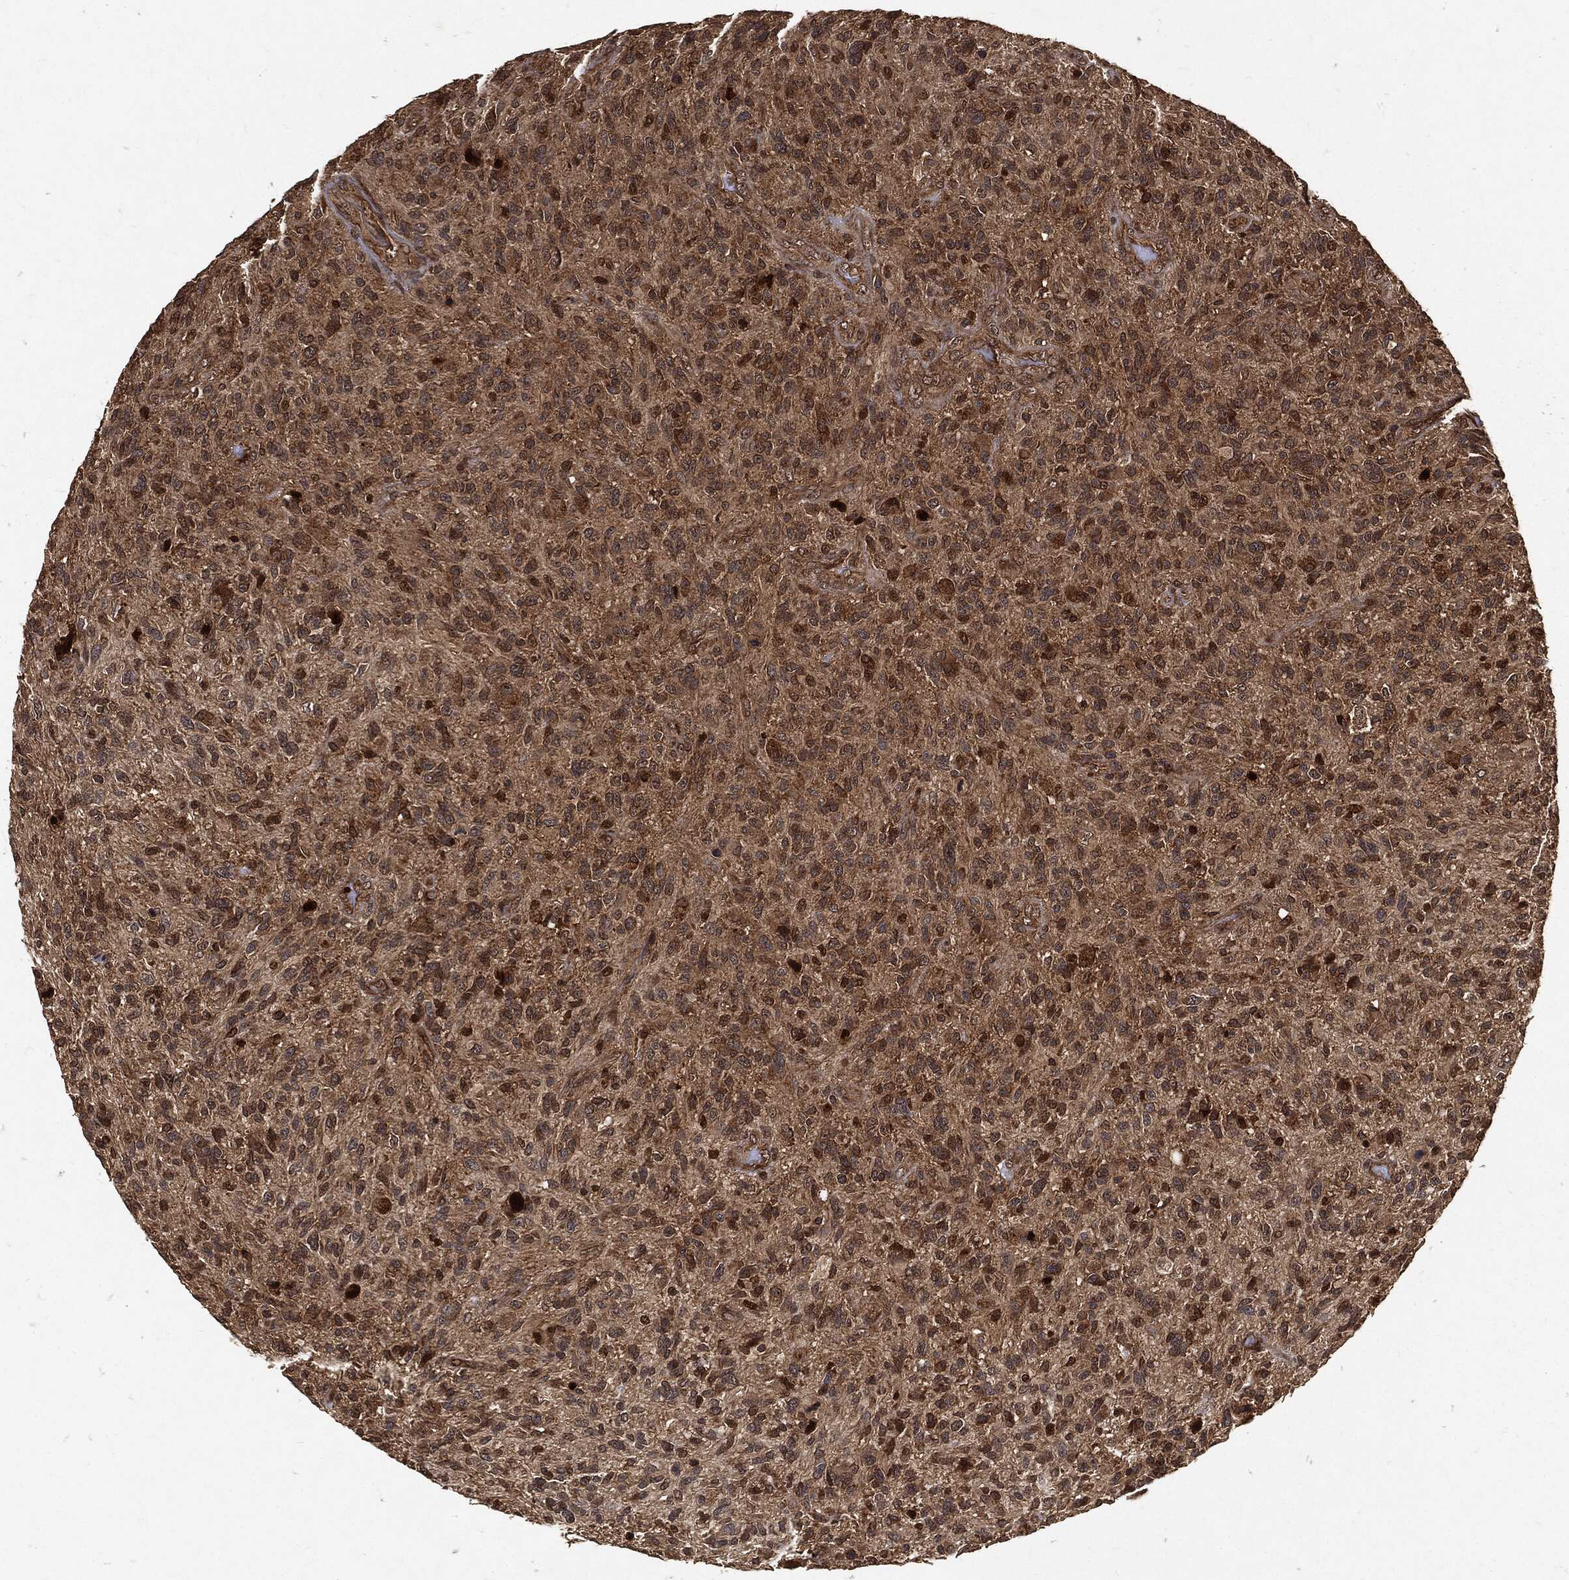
{"staining": {"intensity": "moderate", "quantity": ">75%", "location": "cytoplasmic/membranous"}, "tissue": "glioma", "cell_type": "Tumor cells", "image_type": "cancer", "snomed": [{"axis": "morphology", "description": "Glioma, malignant, High grade"}, {"axis": "topography", "description": "Brain"}], "caption": "Moderate cytoplasmic/membranous positivity for a protein is identified in approximately >75% of tumor cells of malignant high-grade glioma using immunohistochemistry.", "gene": "ZNF226", "patient": {"sex": "male", "age": 47}}